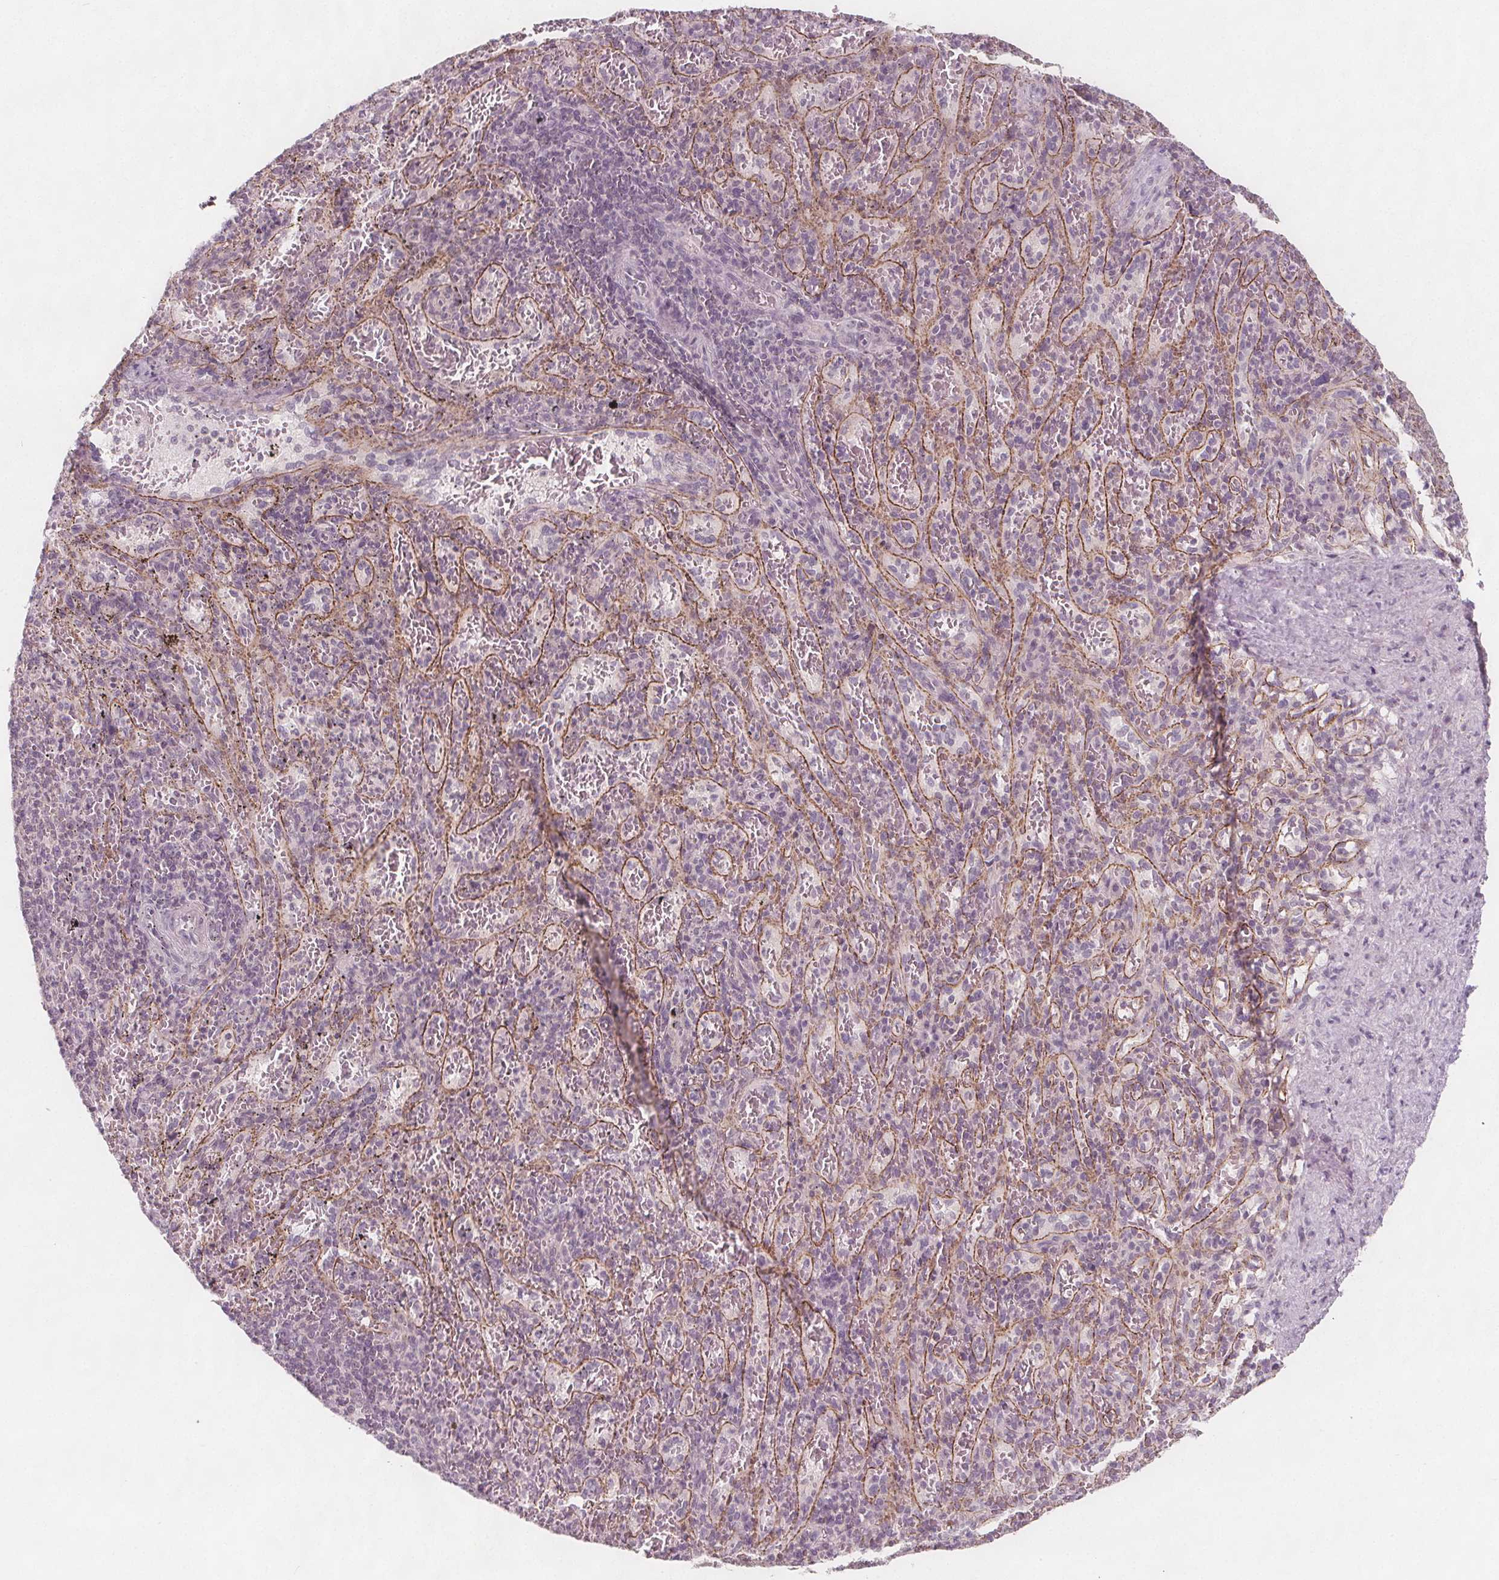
{"staining": {"intensity": "negative", "quantity": "none", "location": "none"}, "tissue": "spleen", "cell_type": "Cells in red pulp", "image_type": "normal", "snomed": [{"axis": "morphology", "description": "Normal tissue, NOS"}, {"axis": "topography", "description": "Spleen"}], "caption": "Cells in red pulp show no significant protein staining in benign spleen. (DAB (3,3'-diaminobenzidine) IHC, high magnification).", "gene": "C1orf167", "patient": {"sex": "male", "age": 57}}